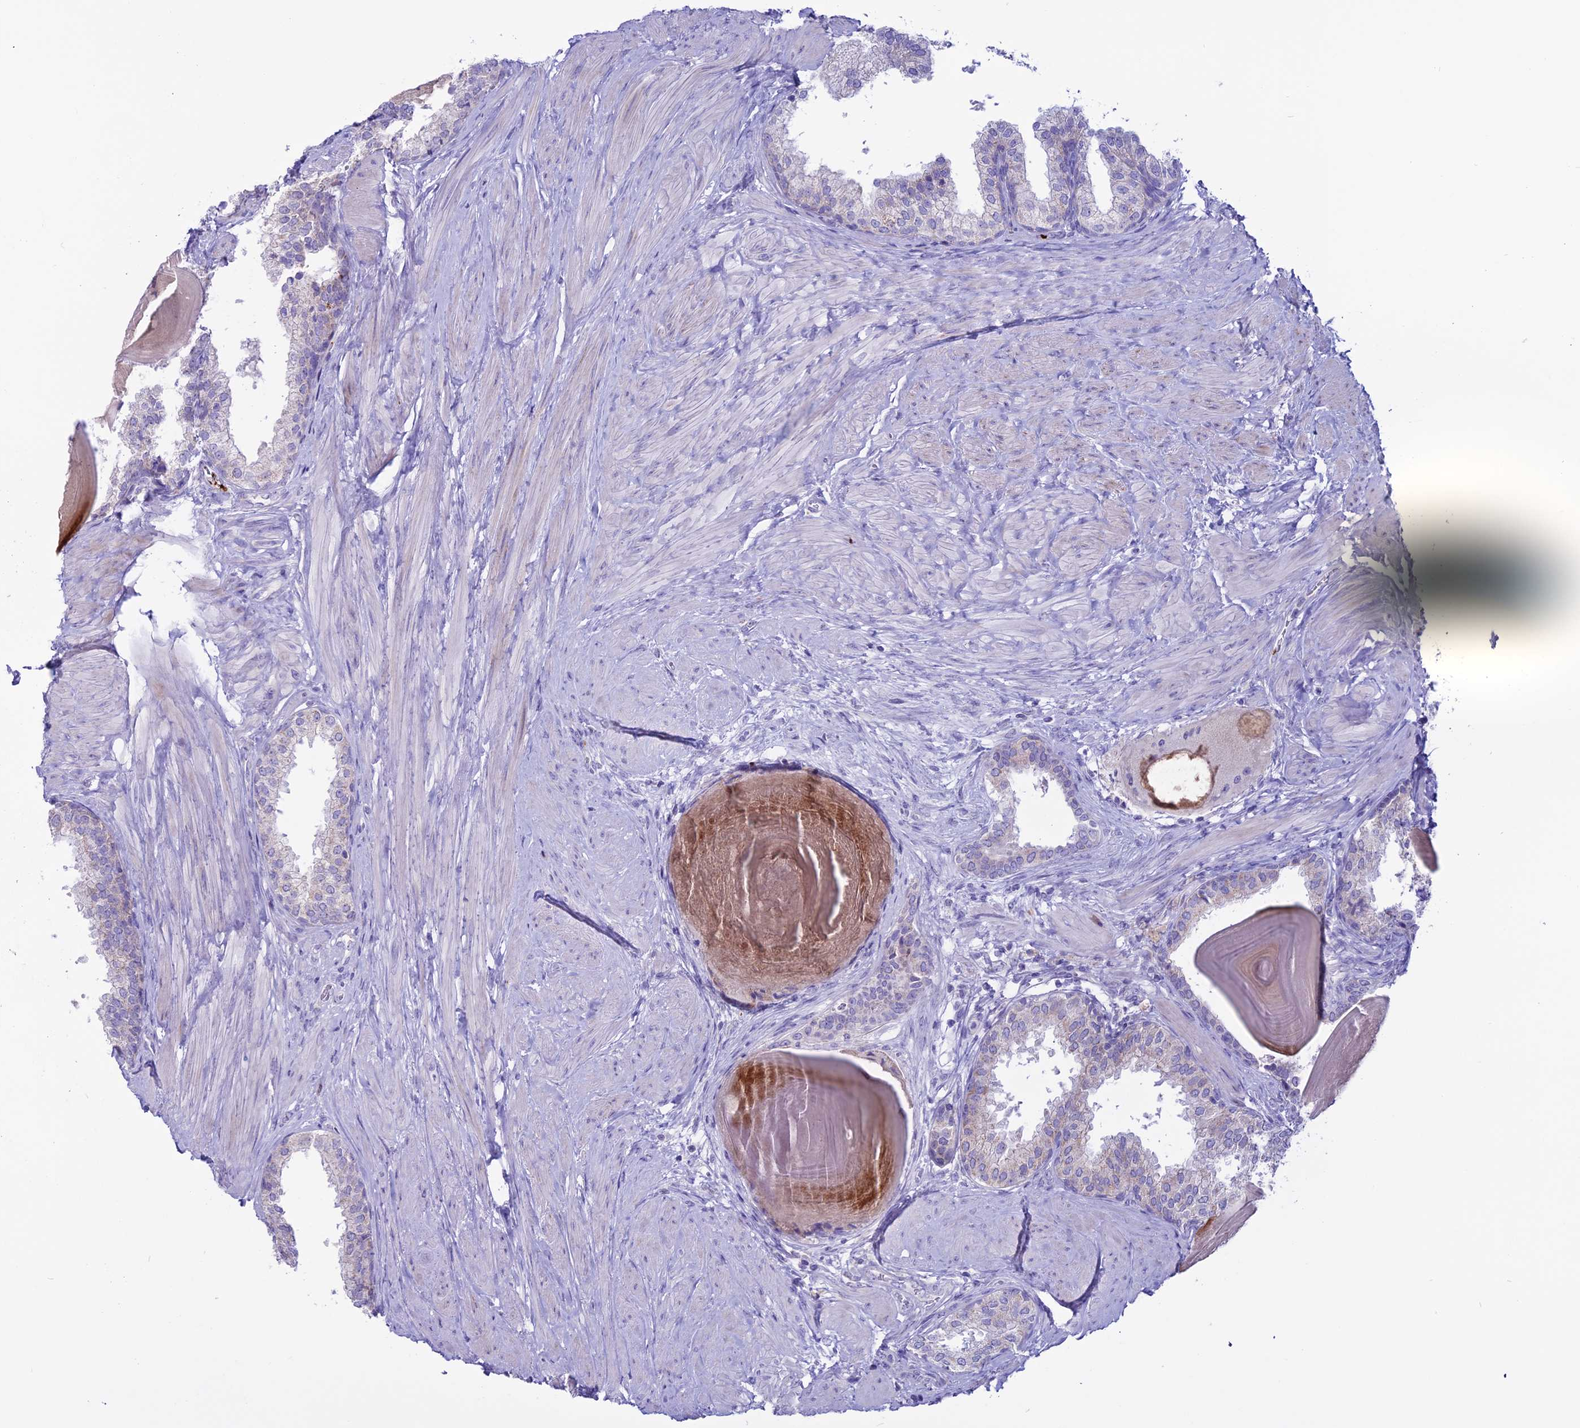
{"staining": {"intensity": "weak", "quantity": "<25%", "location": "cytoplasmic/membranous"}, "tissue": "prostate", "cell_type": "Glandular cells", "image_type": "normal", "snomed": [{"axis": "morphology", "description": "Normal tissue, NOS"}, {"axis": "topography", "description": "Prostate"}], "caption": "DAB immunohistochemical staining of normal prostate exhibits no significant positivity in glandular cells. (Brightfield microscopy of DAB (3,3'-diaminobenzidine) immunohistochemistry (IHC) at high magnification).", "gene": "C21orf140", "patient": {"sex": "male", "age": 48}}